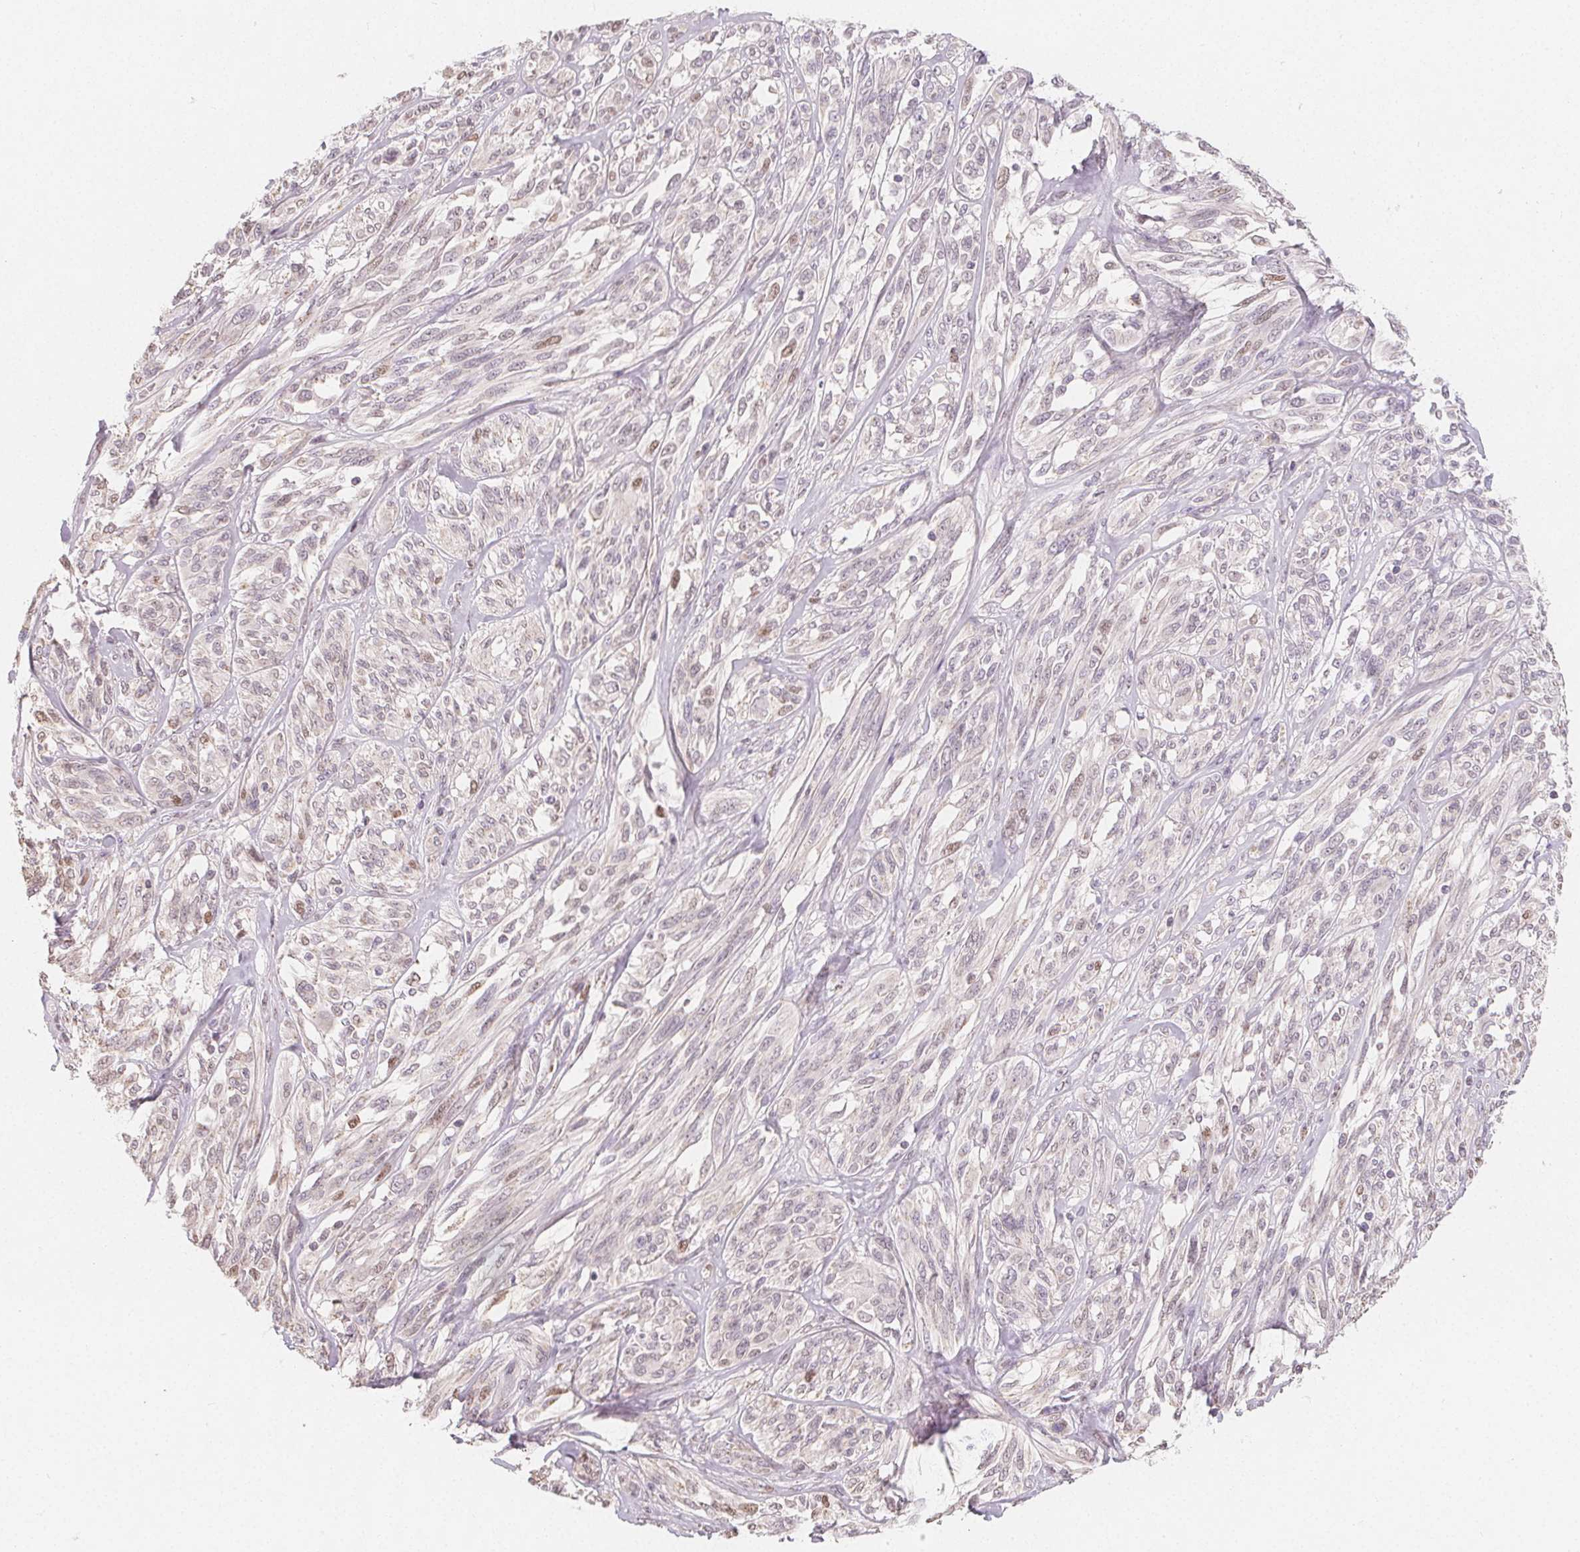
{"staining": {"intensity": "weak", "quantity": "<25%", "location": "nuclear"}, "tissue": "melanoma", "cell_type": "Tumor cells", "image_type": "cancer", "snomed": [{"axis": "morphology", "description": "Malignant melanoma, NOS"}, {"axis": "topography", "description": "Skin"}], "caption": "Melanoma was stained to show a protein in brown. There is no significant staining in tumor cells. (DAB immunohistochemistry (IHC), high magnification).", "gene": "TIPIN", "patient": {"sex": "female", "age": 91}}